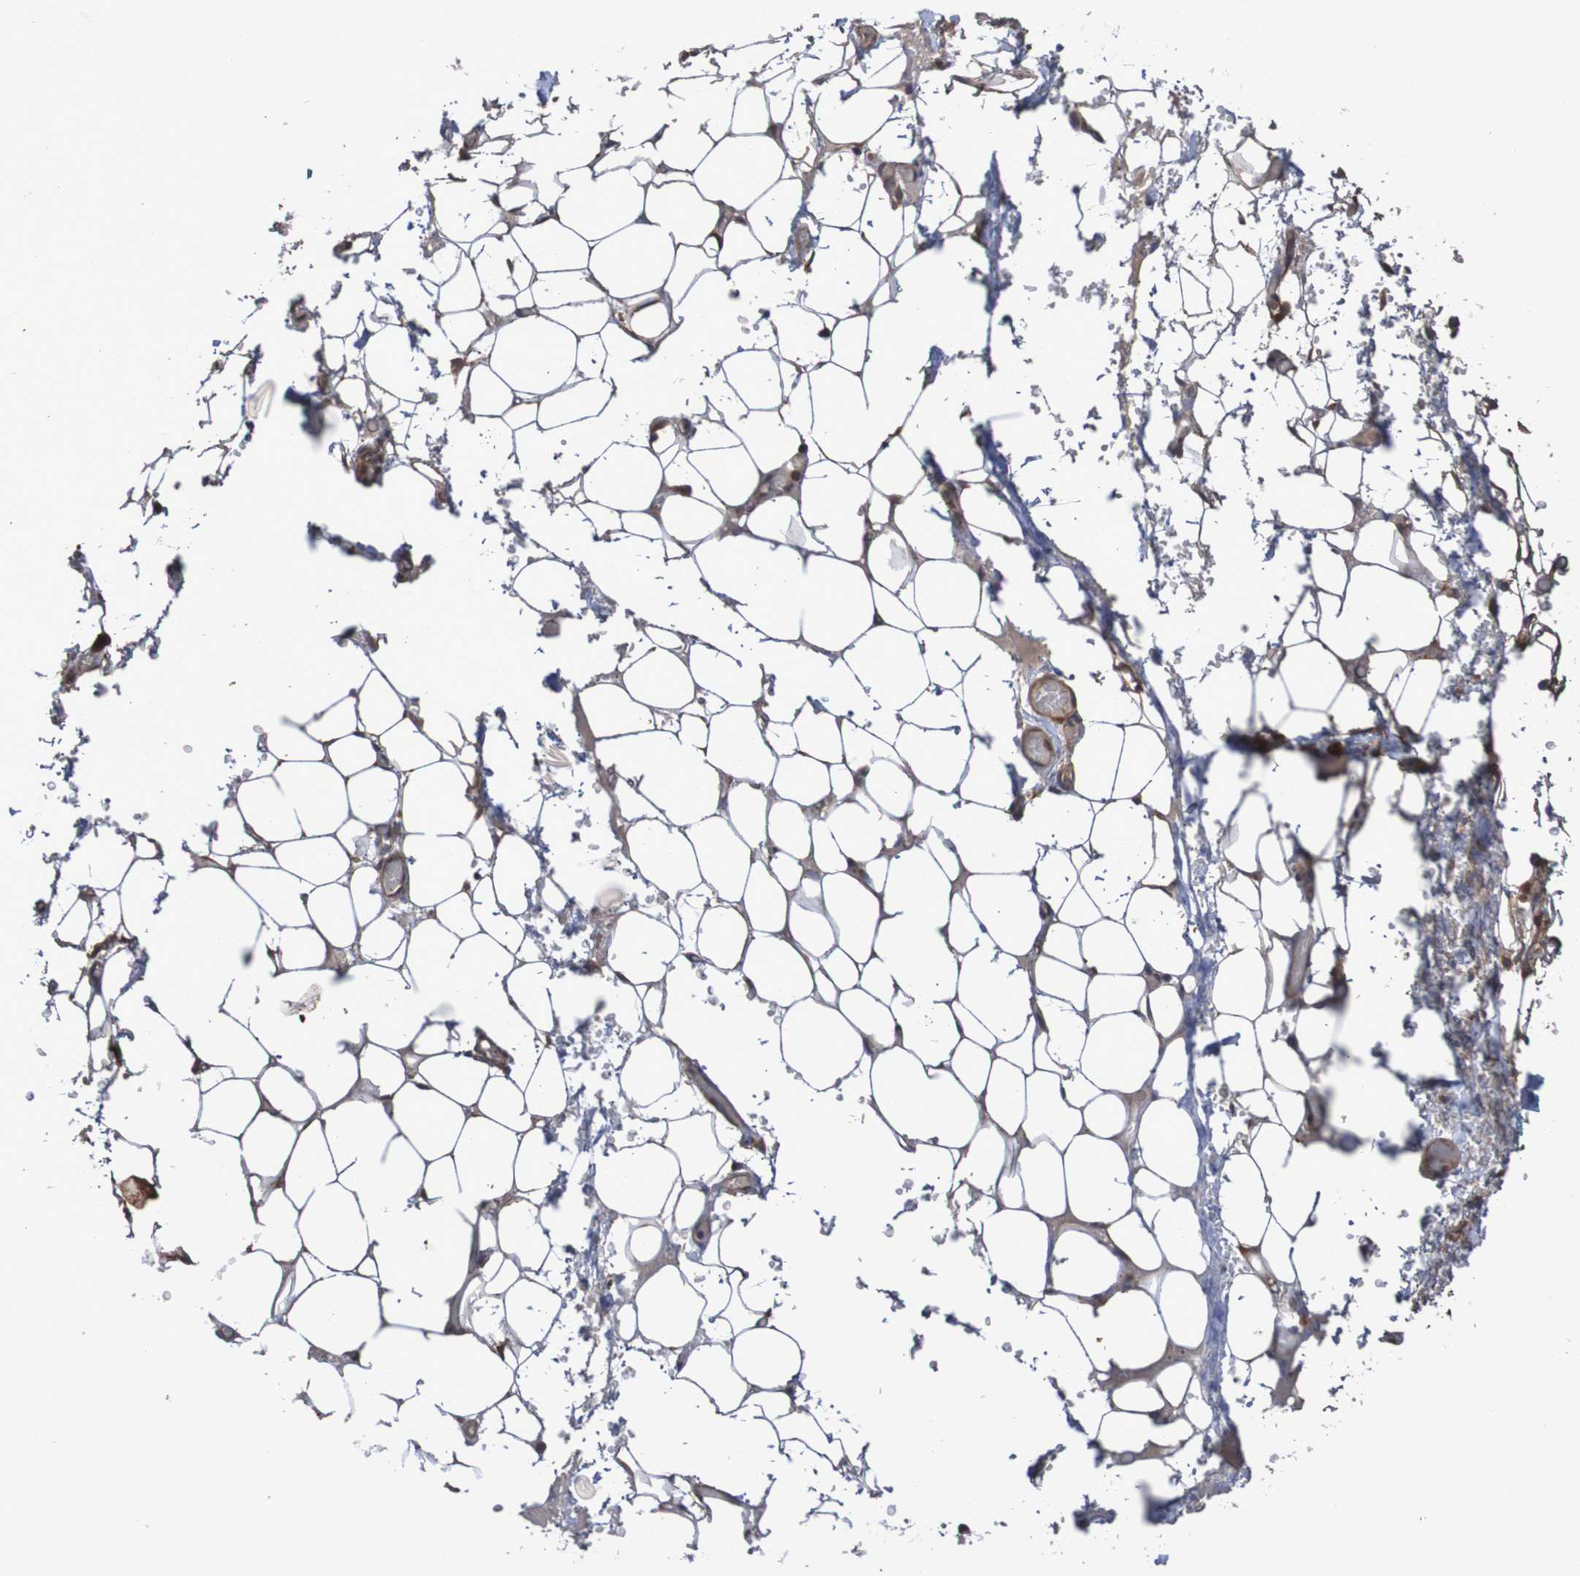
{"staining": {"intensity": "weak", "quantity": ">75%", "location": "cytoplasmic/membranous"}, "tissue": "adipose tissue", "cell_type": "Adipocytes", "image_type": "normal", "snomed": [{"axis": "morphology", "description": "Normal tissue, NOS"}, {"axis": "morphology", "description": "Adenocarcinoma, NOS"}, {"axis": "topography", "description": "Esophagus"}], "caption": "Benign adipose tissue demonstrates weak cytoplasmic/membranous expression in about >75% of adipocytes The protein of interest is shown in brown color, while the nuclei are stained blue..", "gene": "PHPT1", "patient": {"sex": "male", "age": 62}}